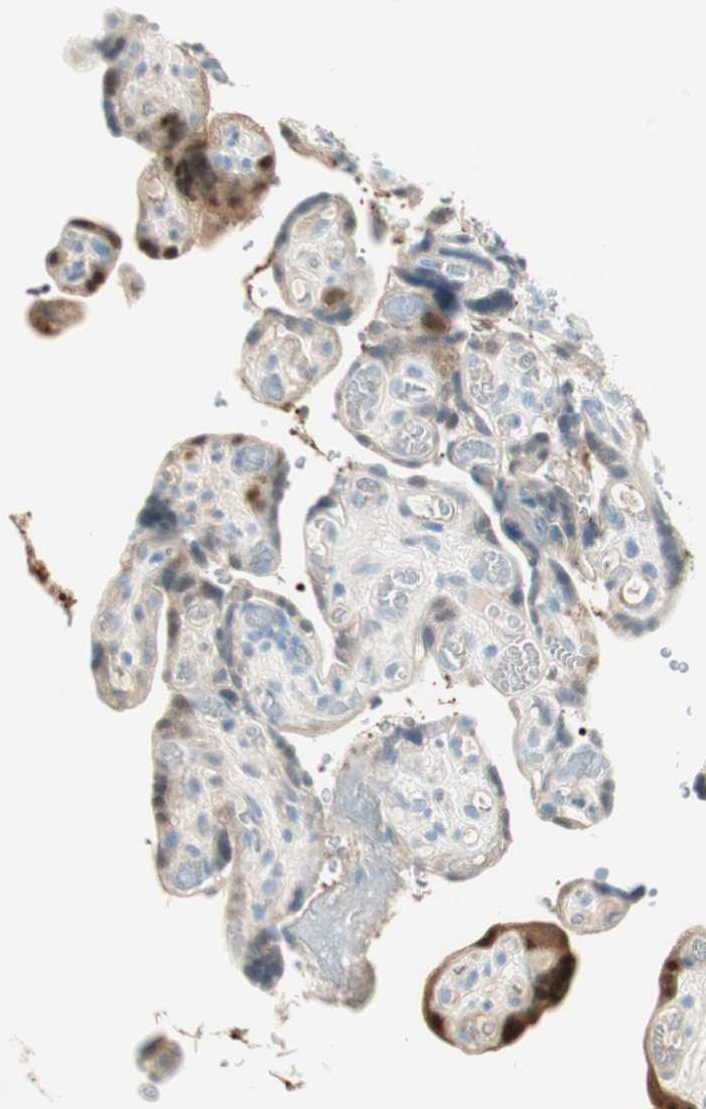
{"staining": {"intensity": "strong", "quantity": "<25%", "location": "cytoplasmic/membranous,nuclear"}, "tissue": "placenta", "cell_type": "Trophoblastic cells", "image_type": "normal", "snomed": [{"axis": "morphology", "description": "Normal tissue, NOS"}, {"axis": "topography", "description": "Placenta"}], "caption": "Protein analysis of normal placenta shows strong cytoplasmic/membranous,nuclear staining in about <25% of trophoblastic cells.", "gene": "HPGD", "patient": {"sex": "female", "age": 30}}